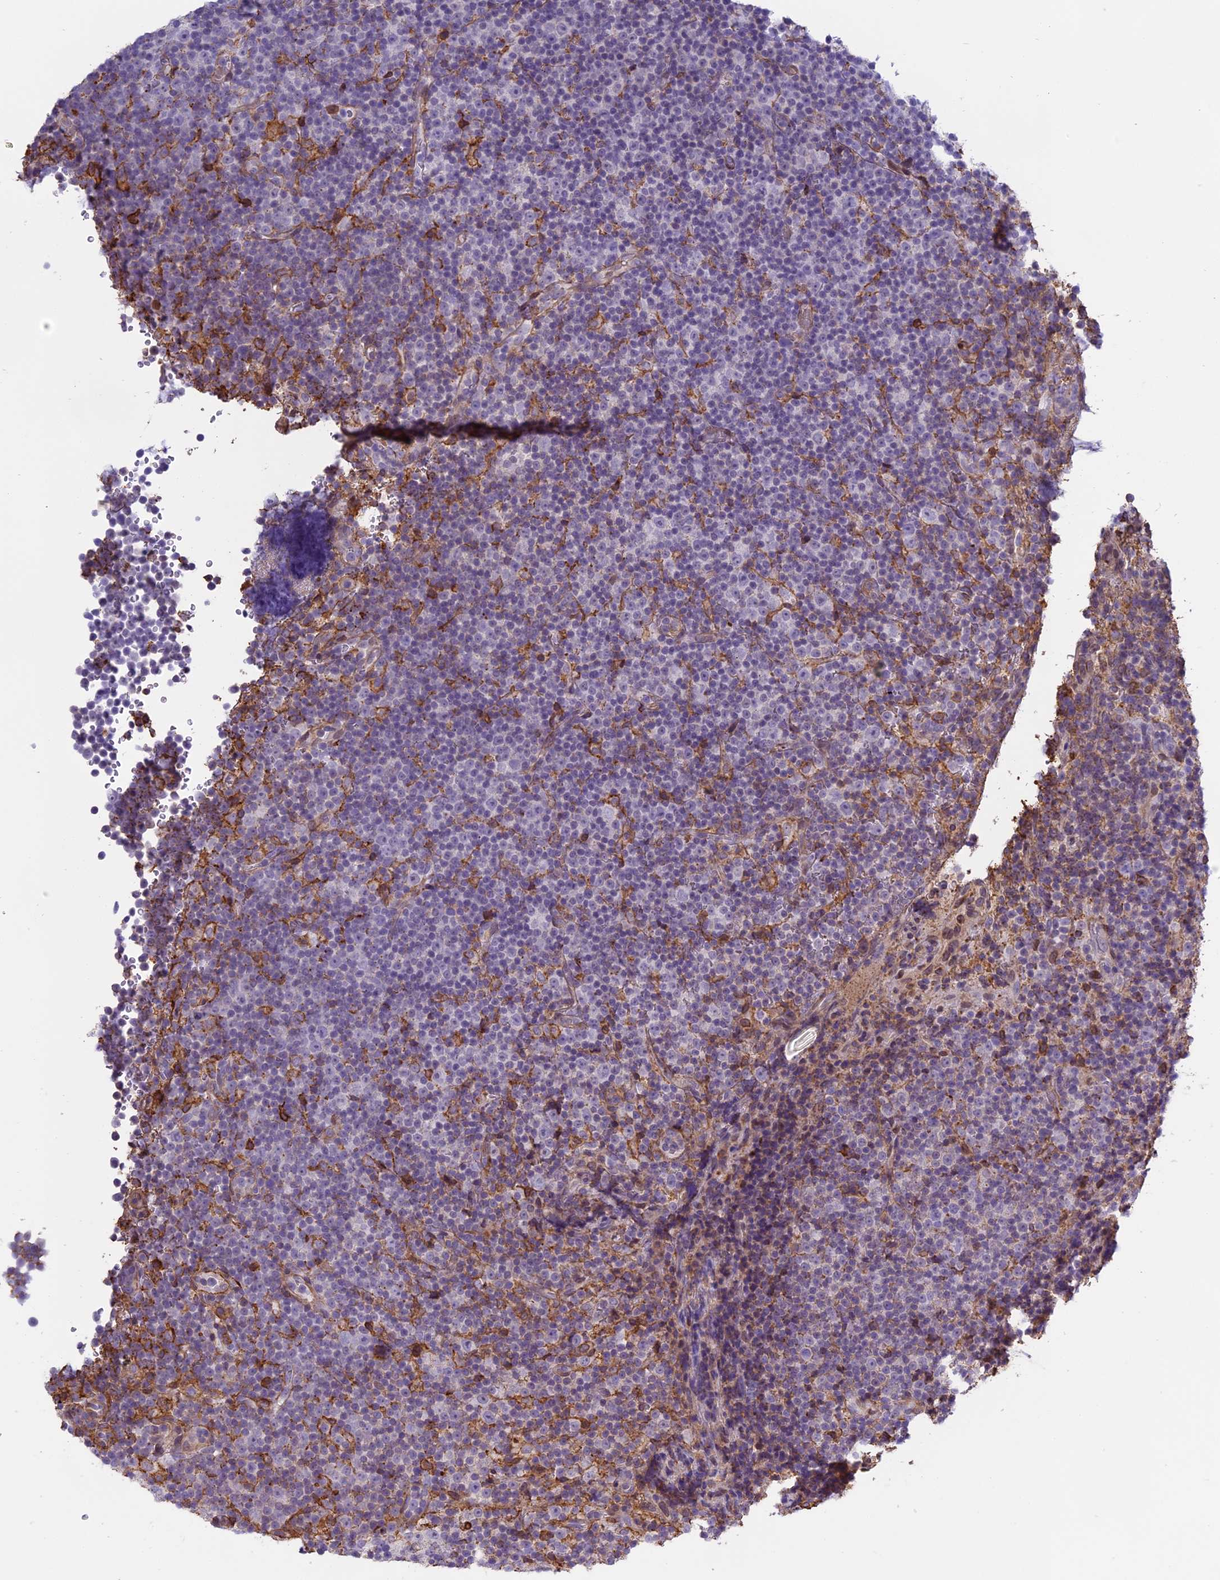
{"staining": {"intensity": "negative", "quantity": "none", "location": "none"}, "tissue": "lymphoma", "cell_type": "Tumor cells", "image_type": "cancer", "snomed": [{"axis": "morphology", "description": "Malignant lymphoma, non-Hodgkin's type, Low grade"}, {"axis": "topography", "description": "Lymph node"}], "caption": "Tumor cells are negative for protein expression in human lymphoma.", "gene": "TMEM255B", "patient": {"sex": "female", "age": 67}}